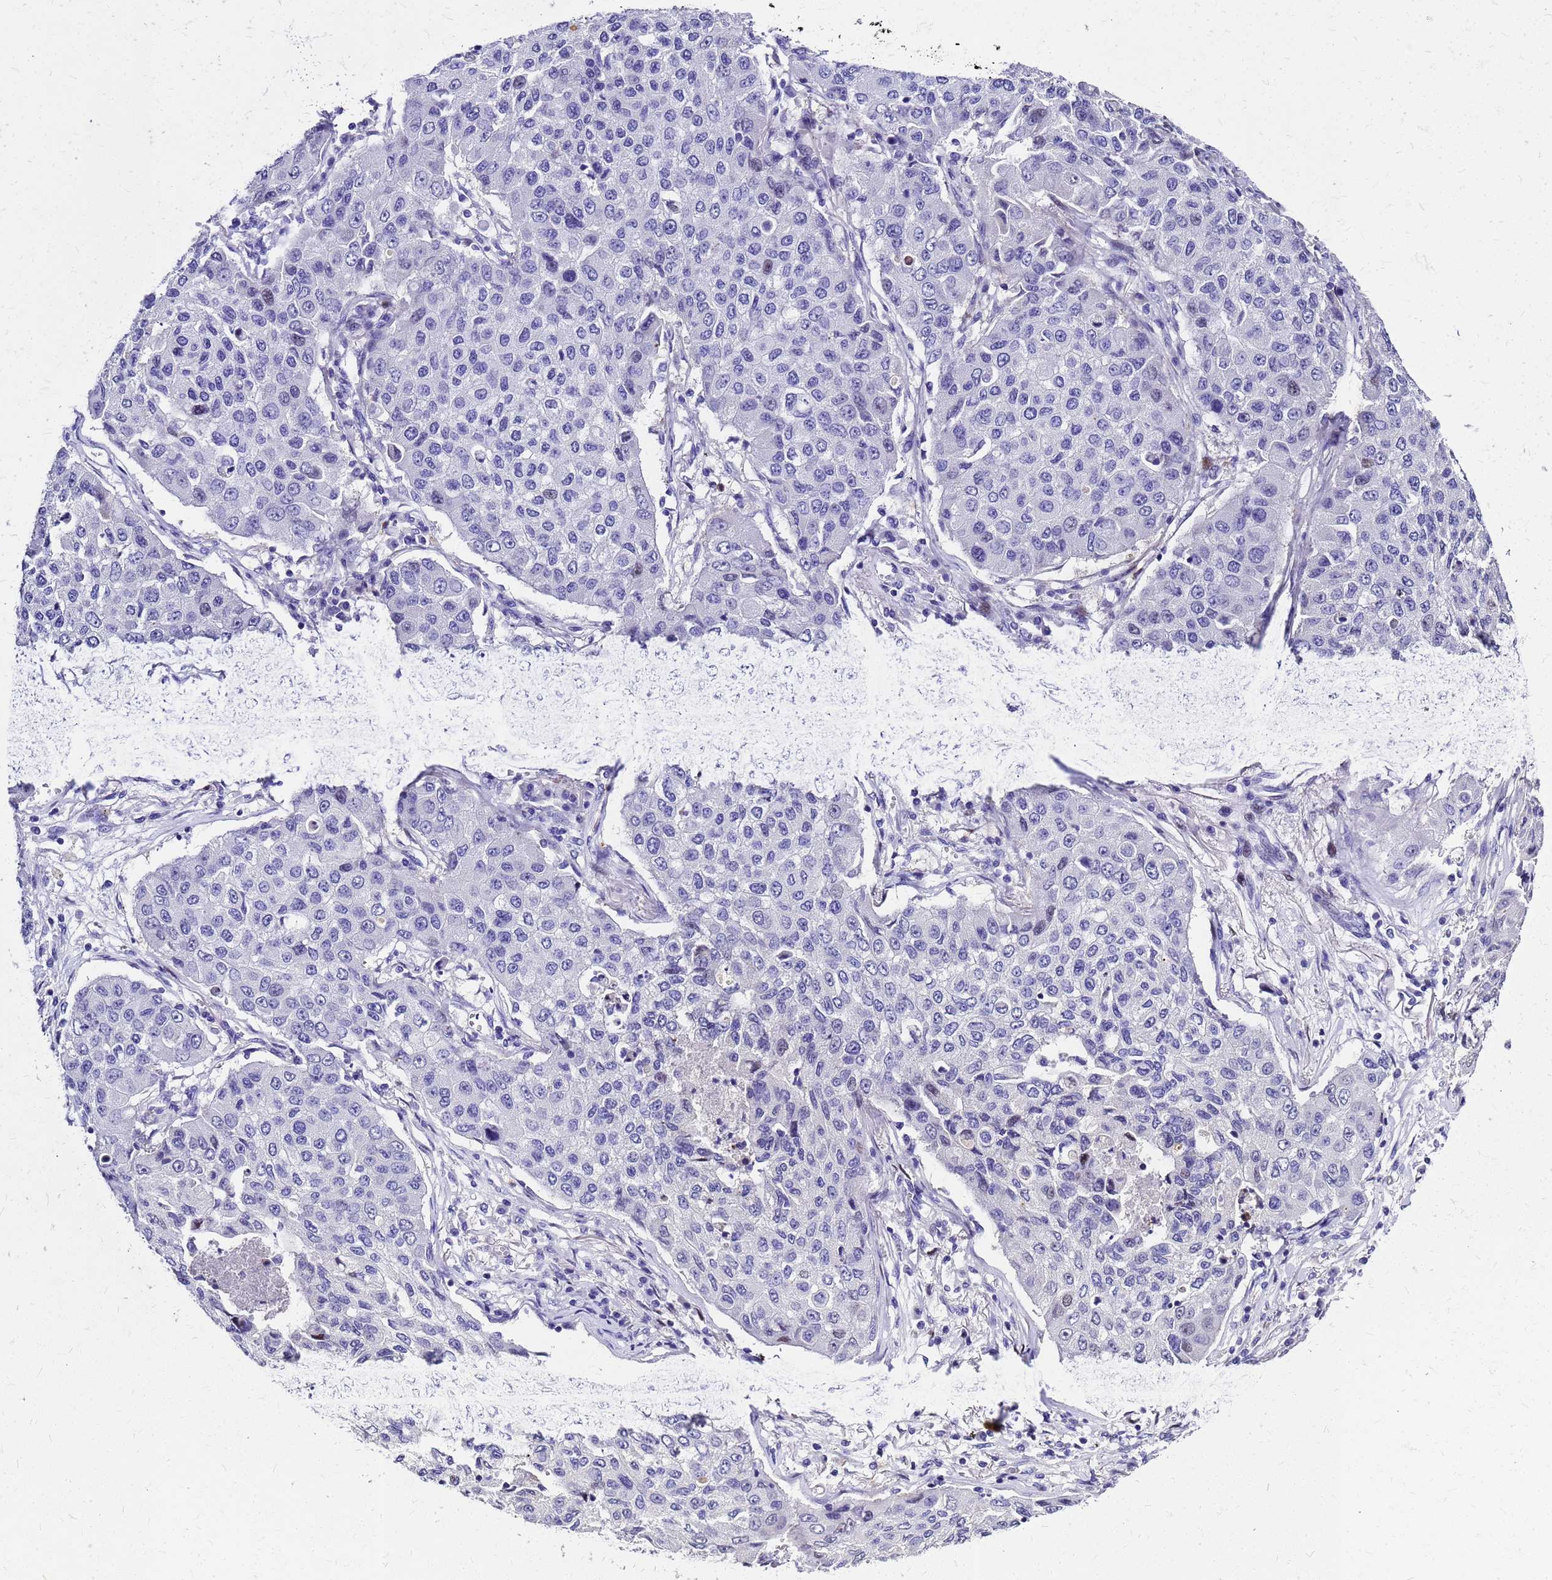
{"staining": {"intensity": "negative", "quantity": "none", "location": "none"}, "tissue": "lung cancer", "cell_type": "Tumor cells", "image_type": "cancer", "snomed": [{"axis": "morphology", "description": "Squamous cell carcinoma, NOS"}, {"axis": "topography", "description": "Lung"}], "caption": "Histopathology image shows no significant protein positivity in tumor cells of squamous cell carcinoma (lung).", "gene": "SMIM21", "patient": {"sex": "male", "age": 74}}